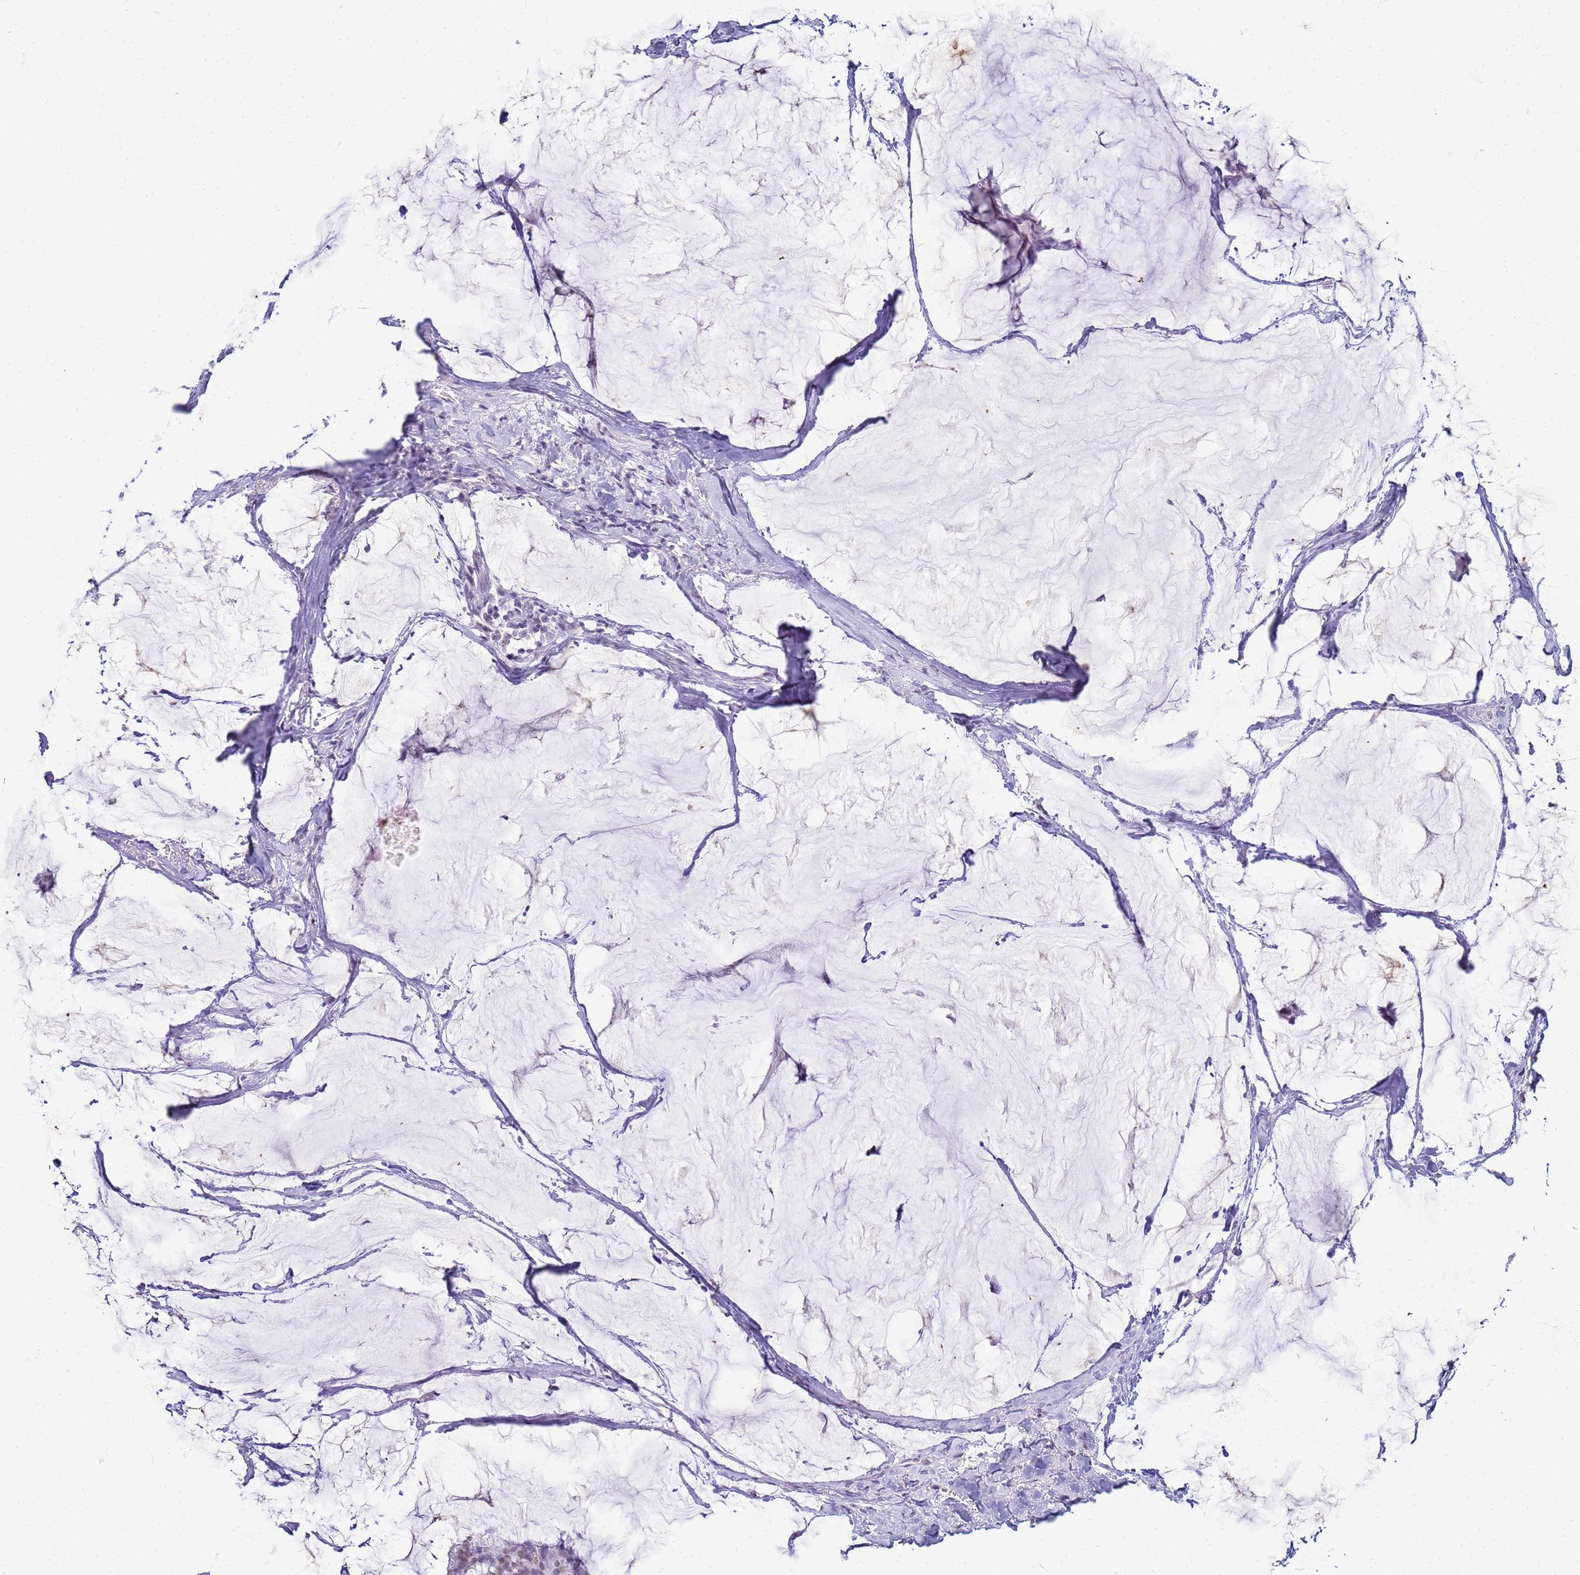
{"staining": {"intensity": "negative", "quantity": "none", "location": "none"}, "tissue": "breast cancer", "cell_type": "Tumor cells", "image_type": "cancer", "snomed": [{"axis": "morphology", "description": "Duct carcinoma"}, {"axis": "topography", "description": "Breast"}], "caption": "A photomicrograph of breast cancer (intraductal carcinoma) stained for a protein displays no brown staining in tumor cells.", "gene": "SLC7A9", "patient": {"sex": "female", "age": 93}}